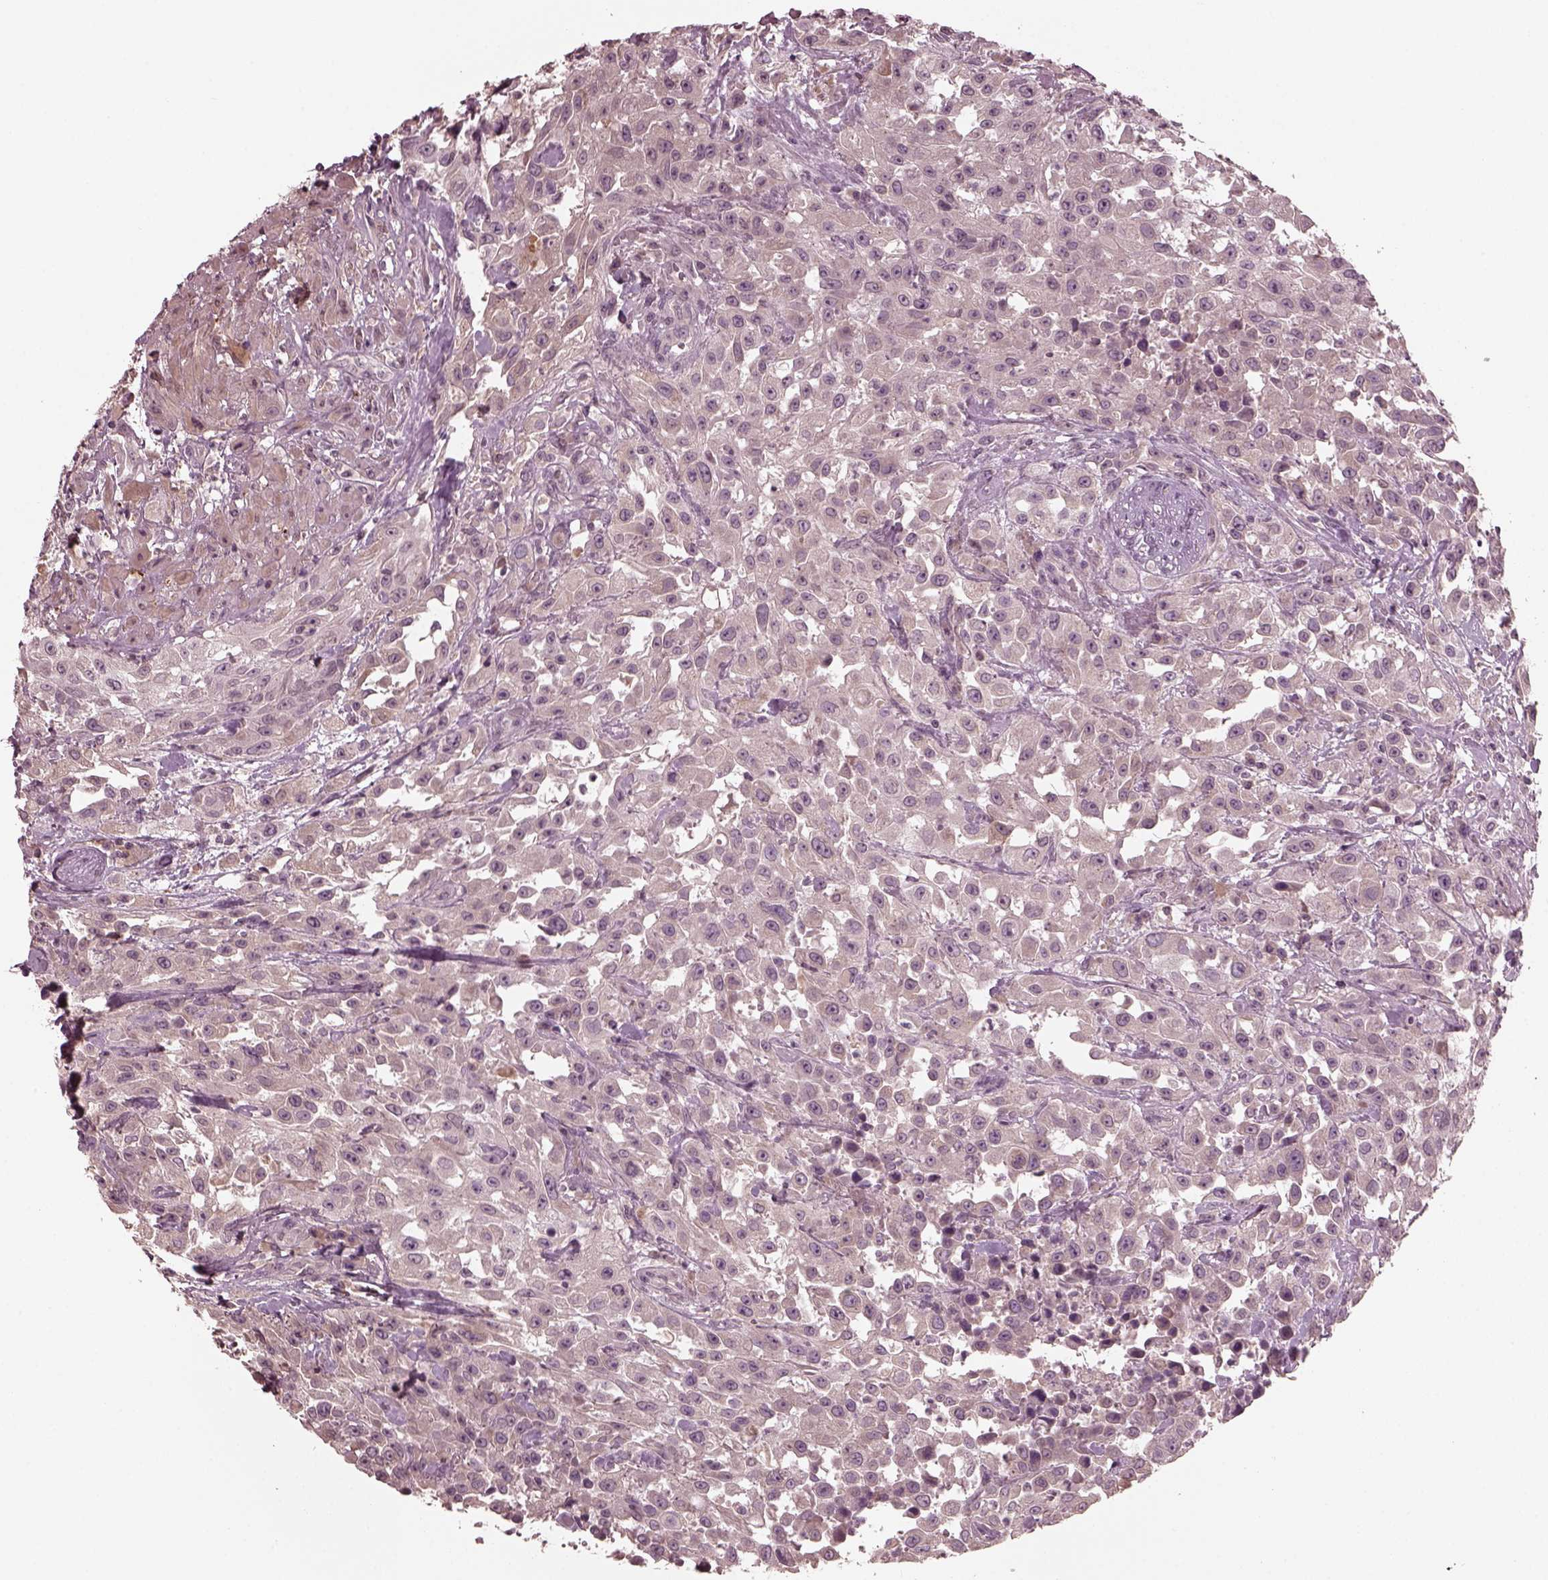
{"staining": {"intensity": "negative", "quantity": "none", "location": "none"}, "tissue": "urothelial cancer", "cell_type": "Tumor cells", "image_type": "cancer", "snomed": [{"axis": "morphology", "description": "Urothelial carcinoma, High grade"}, {"axis": "topography", "description": "Urinary bladder"}], "caption": "Urothelial cancer was stained to show a protein in brown. There is no significant staining in tumor cells. (IHC, brightfield microscopy, high magnification).", "gene": "PORCN", "patient": {"sex": "male", "age": 79}}